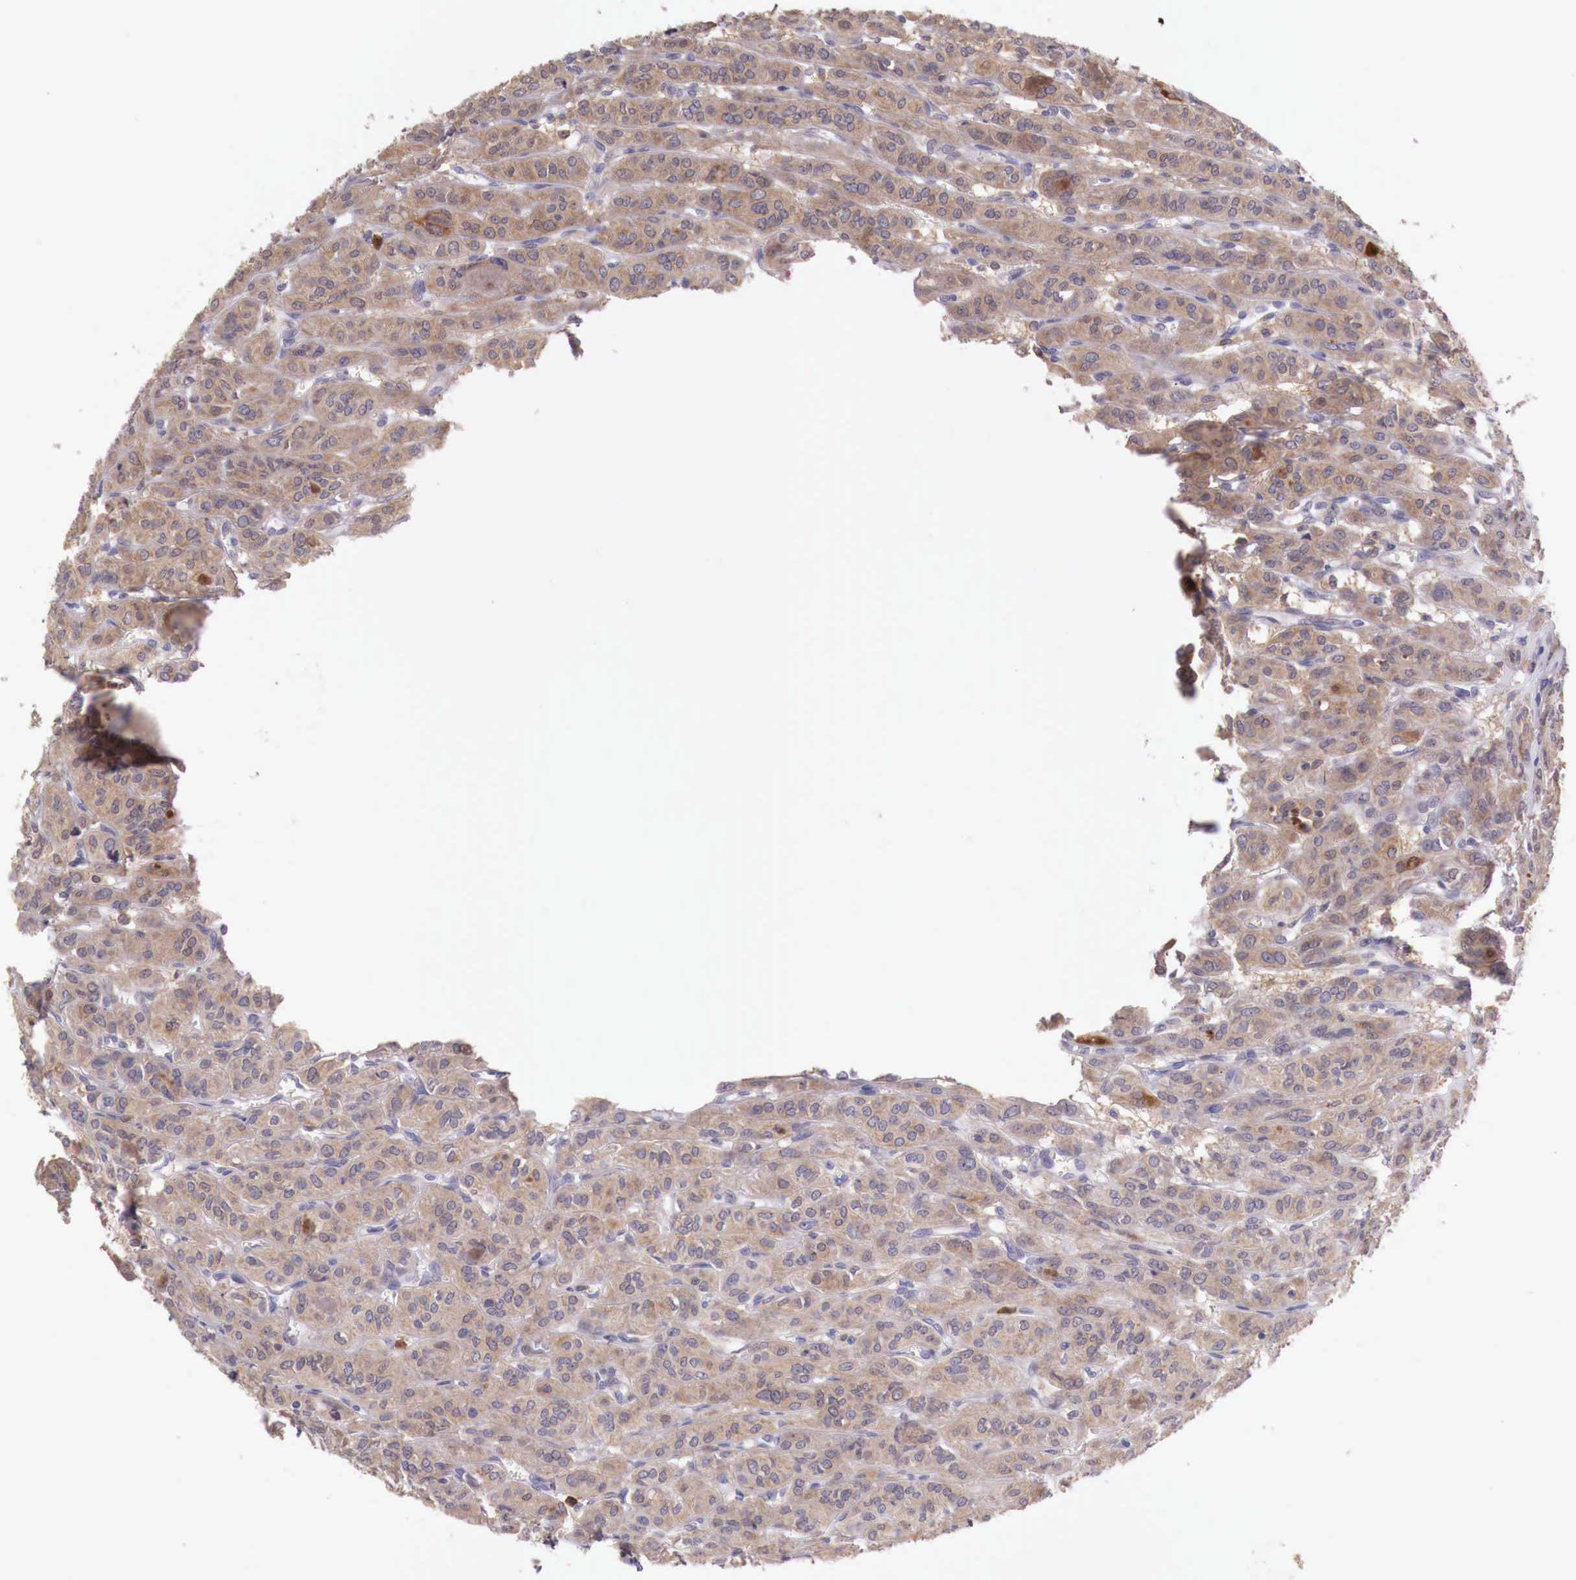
{"staining": {"intensity": "moderate", "quantity": ">75%", "location": "cytoplasmic/membranous"}, "tissue": "thyroid cancer", "cell_type": "Tumor cells", "image_type": "cancer", "snomed": [{"axis": "morphology", "description": "Follicular adenoma carcinoma, NOS"}, {"axis": "topography", "description": "Thyroid gland"}], "caption": "IHC of thyroid cancer (follicular adenoma carcinoma) shows medium levels of moderate cytoplasmic/membranous positivity in about >75% of tumor cells.", "gene": "GAB2", "patient": {"sex": "female", "age": 71}}